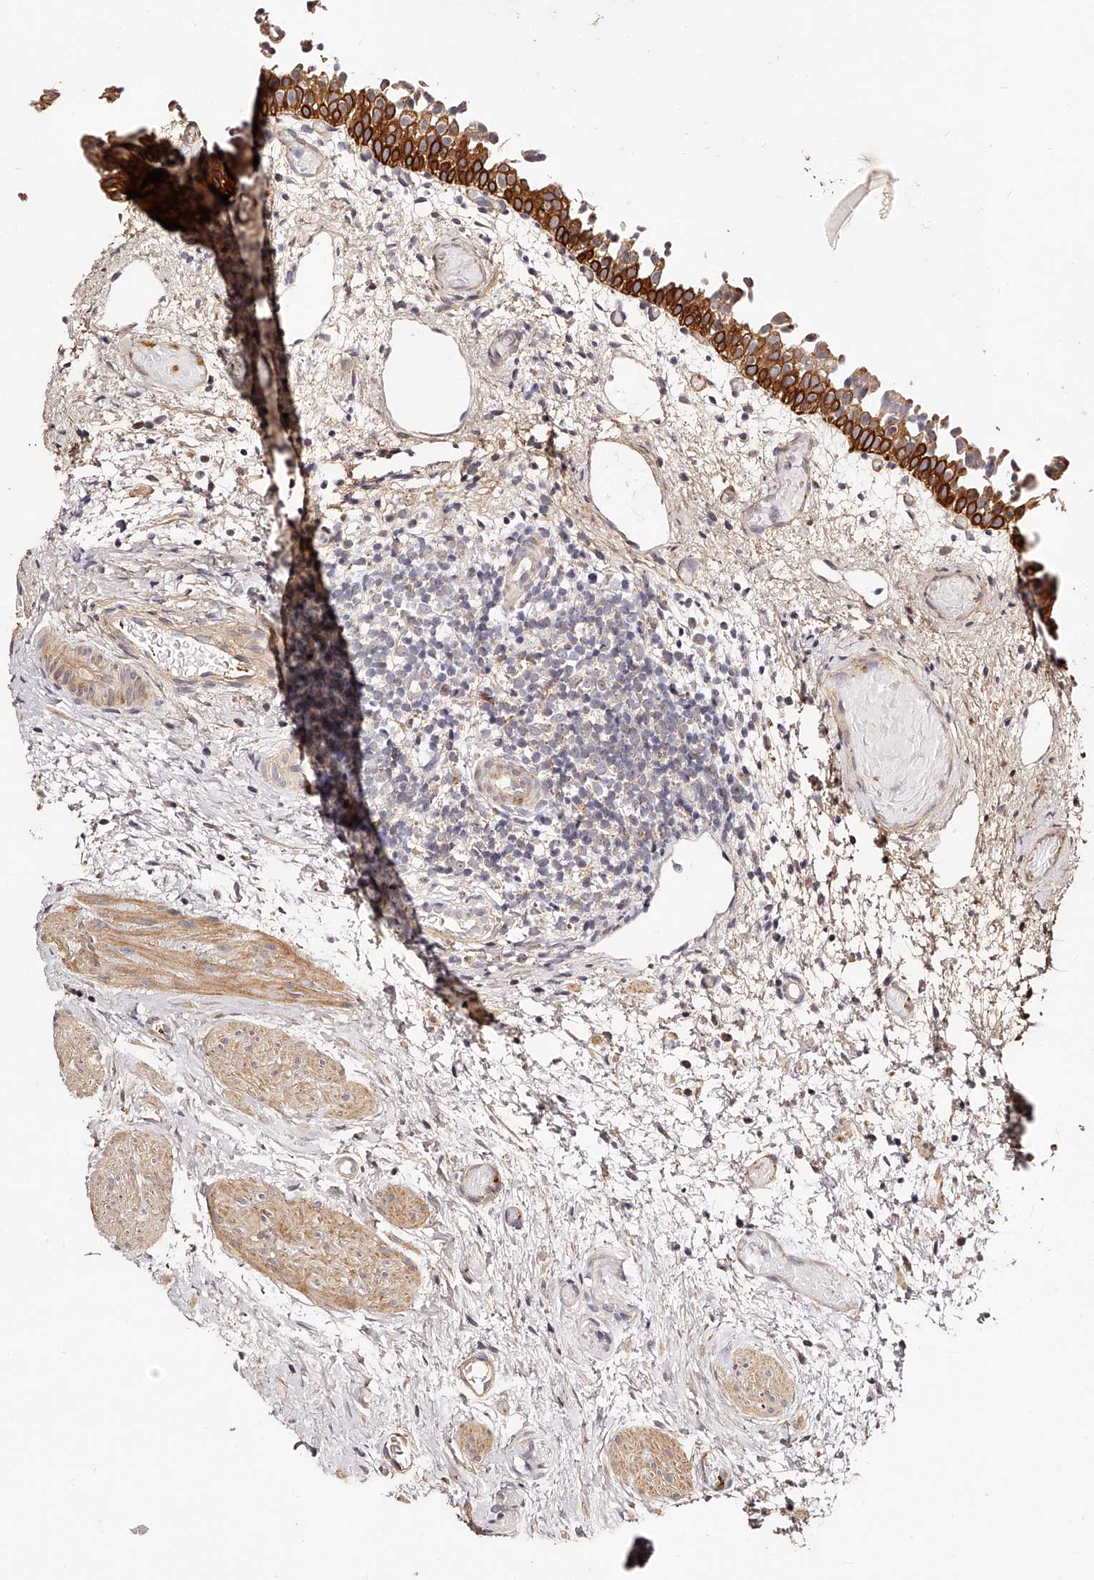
{"staining": {"intensity": "strong", "quantity": "25%-75%", "location": "cytoplasmic/membranous"}, "tissue": "urinary bladder", "cell_type": "Urothelial cells", "image_type": "normal", "snomed": [{"axis": "morphology", "description": "Normal tissue, NOS"}, {"axis": "topography", "description": "Urinary bladder"}], "caption": "DAB immunohistochemical staining of benign human urinary bladder shows strong cytoplasmic/membranous protein positivity in approximately 25%-75% of urothelial cells.", "gene": "ZNF502", "patient": {"sex": "male", "age": 1}}